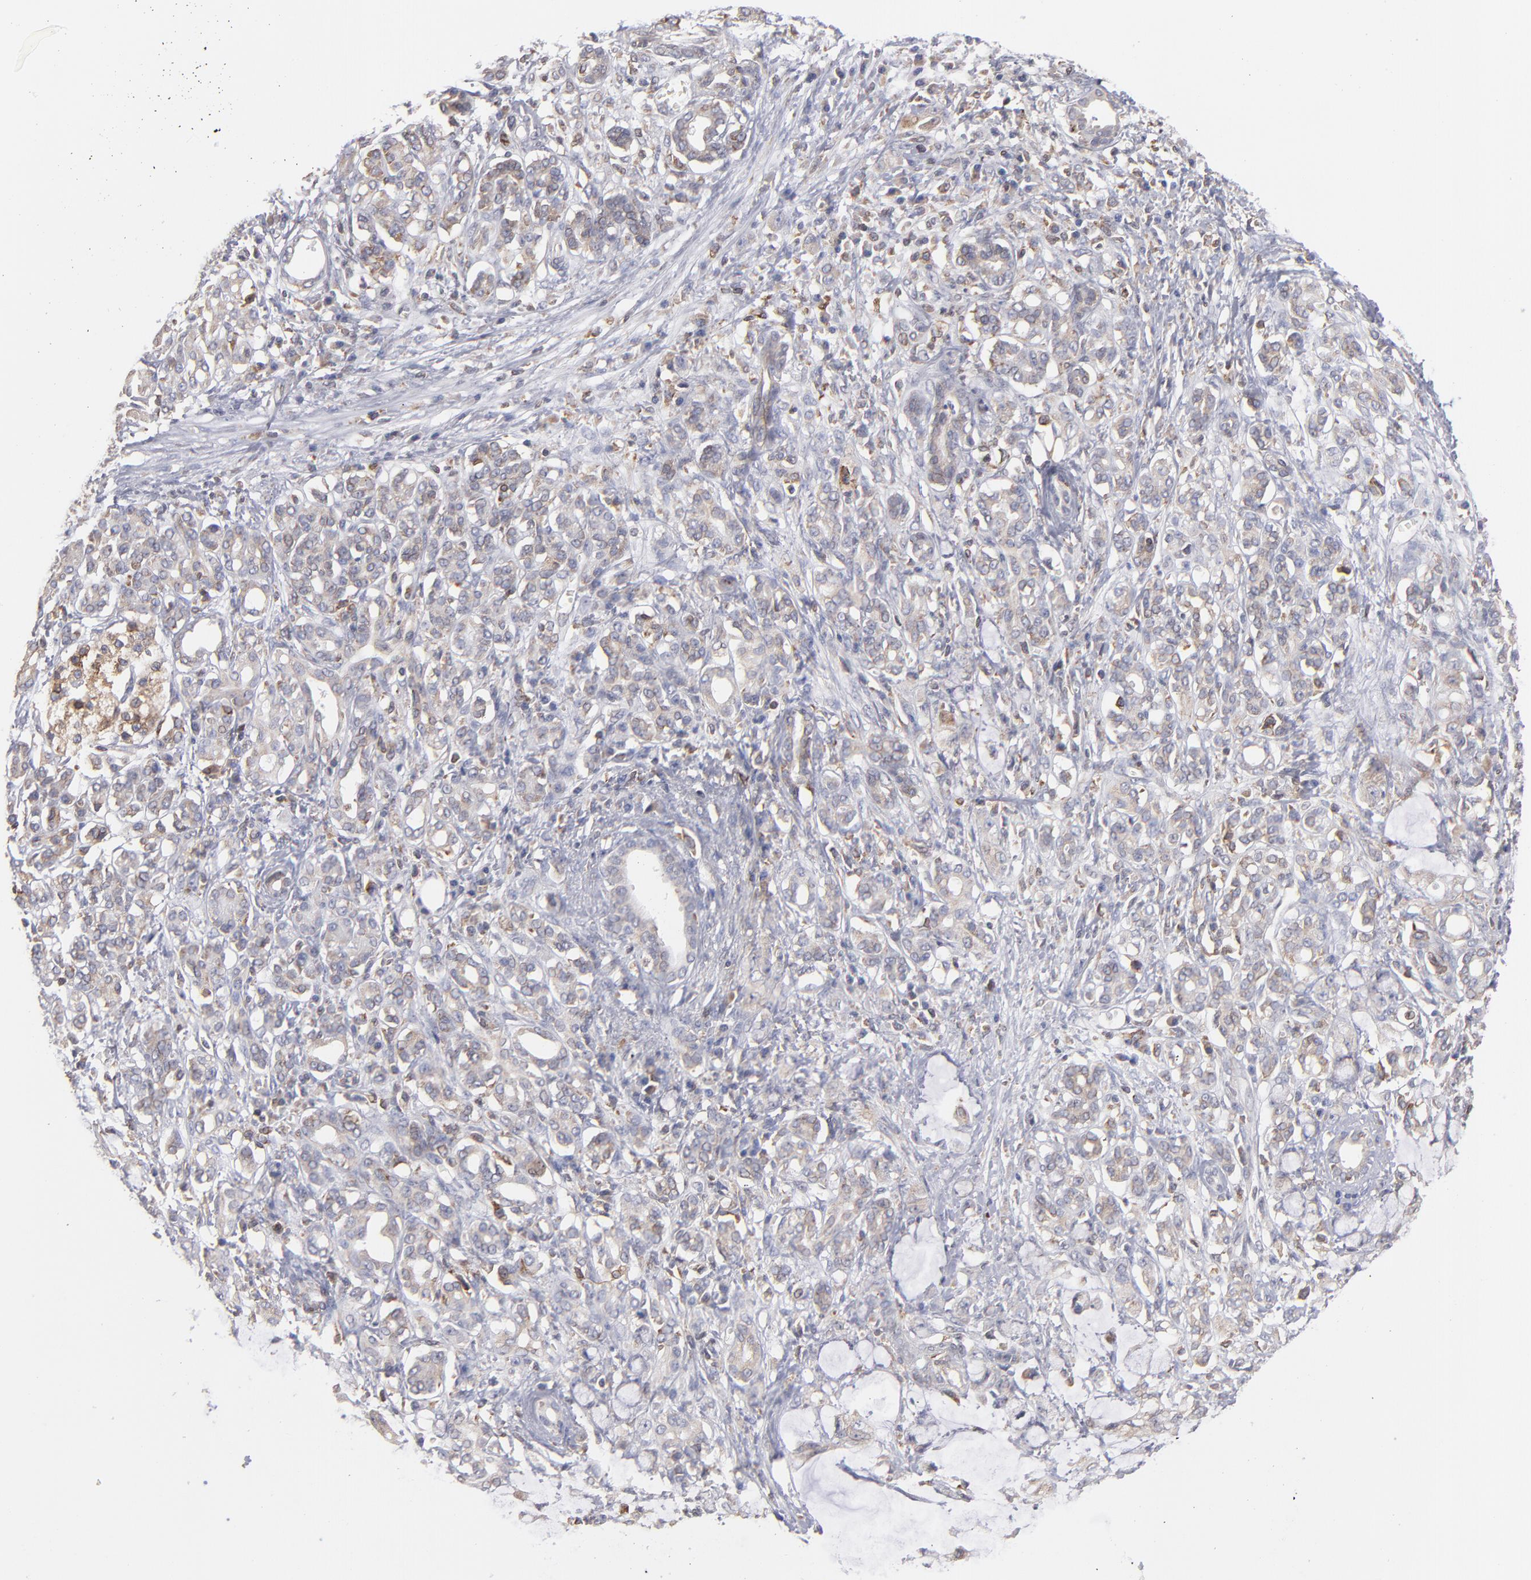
{"staining": {"intensity": "weak", "quantity": ">75%", "location": "cytoplasmic/membranous"}, "tissue": "pancreatic cancer", "cell_type": "Tumor cells", "image_type": "cancer", "snomed": [{"axis": "morphology", "description": "Adenocarcinoma, NOS"}, {"axis": "topography", "description": "Pancreas"}], "caption": "Pancreatic cancer stained with DAB (3,3'-diaminobenzidine) IHC shows low levels of weak cytoplasmic/membranous staining in approximately >75% of tumor cells.", "gene": "TMX1", "patient": {"sex": "female", "age": 73}}